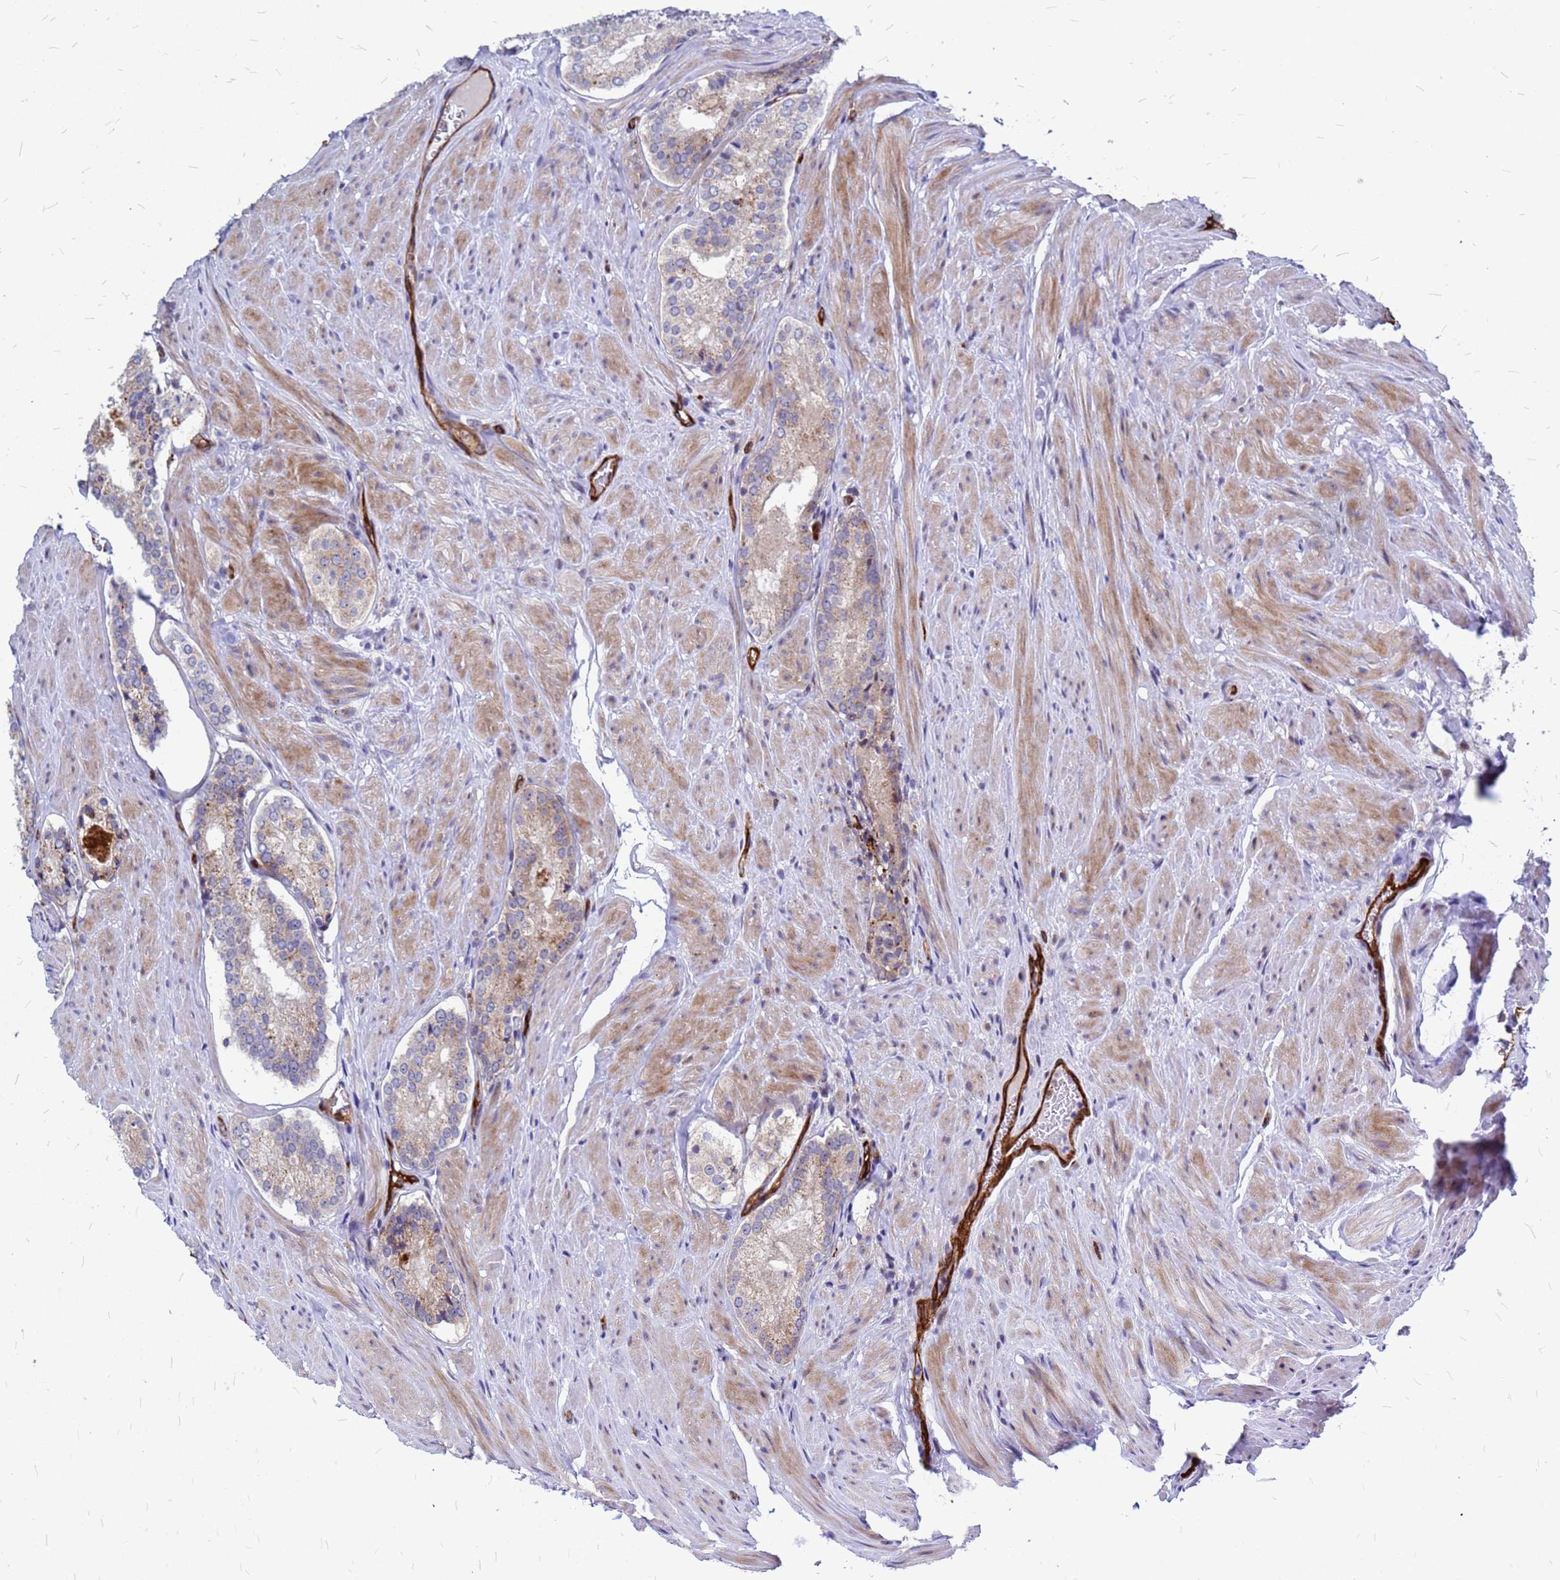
{"staining": {"intensity": "moderate", "quantity": "<25%", "location": "cytoplasmic/membranous"}, "tissue": "prostate cancer", "cell_type": "Tumor cells", "image_type": "cancer", "snomed": [{"axis": "morphology", "description": "Adenocarcinoma, Low grade"}, {"axis": "topography", "description": "Prostate"}], "caption": "Prostate cancer (adenocarcinoma (low-grade)) stained with a brown dye exhibits moderate cytoplasmic/membranous positive expression in about <25% of tumor cells.", "gene": "NOSTRIN", "patient": {"sex": "male", "age": 54}}